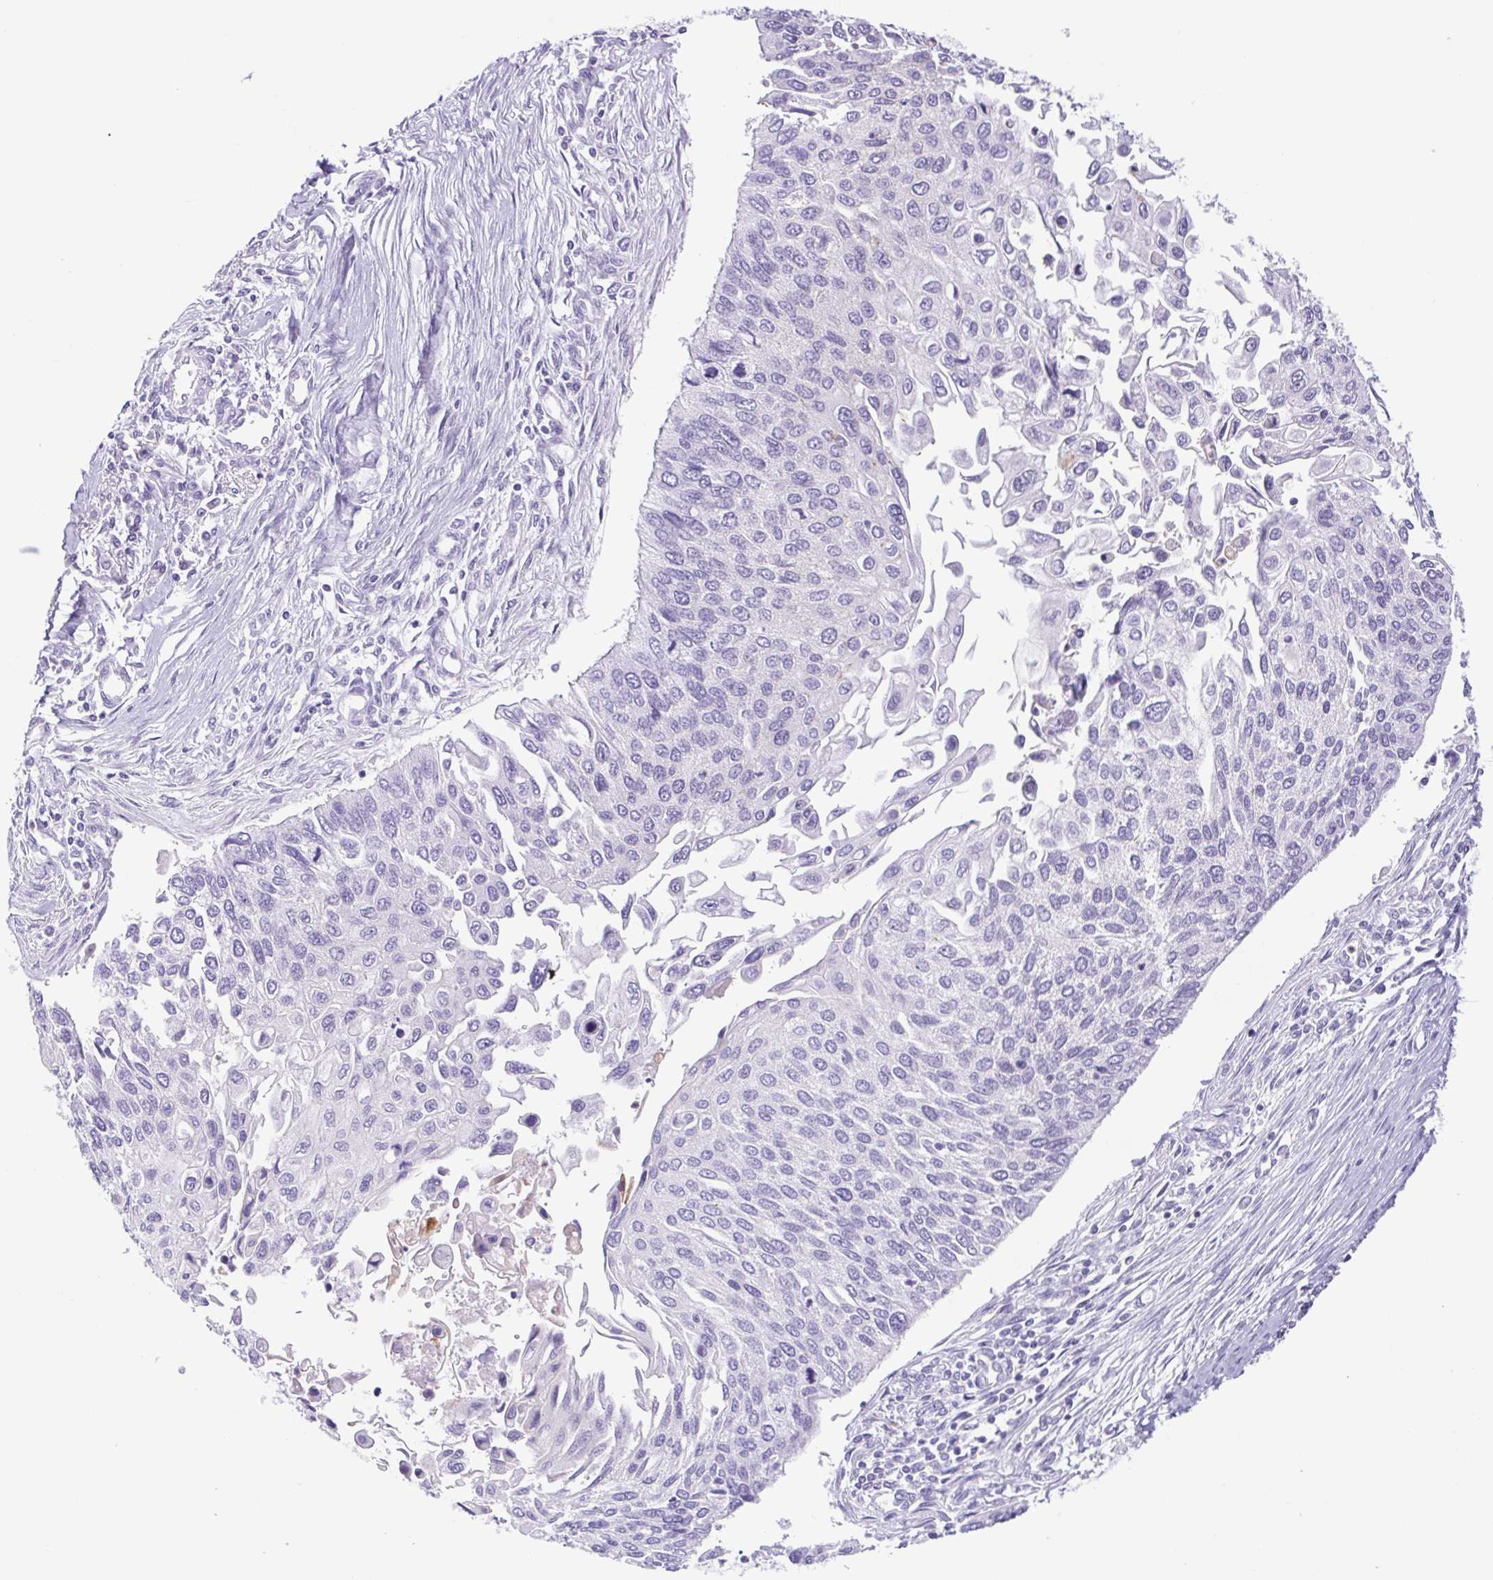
{"staining": {"intensity": "negative", "quantity": "none", "location": "none"}, "tissue": "lung cancer", "cell_type": "Tumor cells", "image_type": "cancer", "snomed": [{"axis": "morphology", "description": "Squamous cell carcinoma, NOS"}, {"axis": "morphology", "description": "Squamous cell carcinoma, metastatic, NOS"}, {"axis": "topography", "description": "Lung"}], "caption": "Tumor cells show no significant staining in lung cancer (squamous cell carcinoma).", "gene": "CYP21A2", "patient": {"sex": "male", "age": 63}}